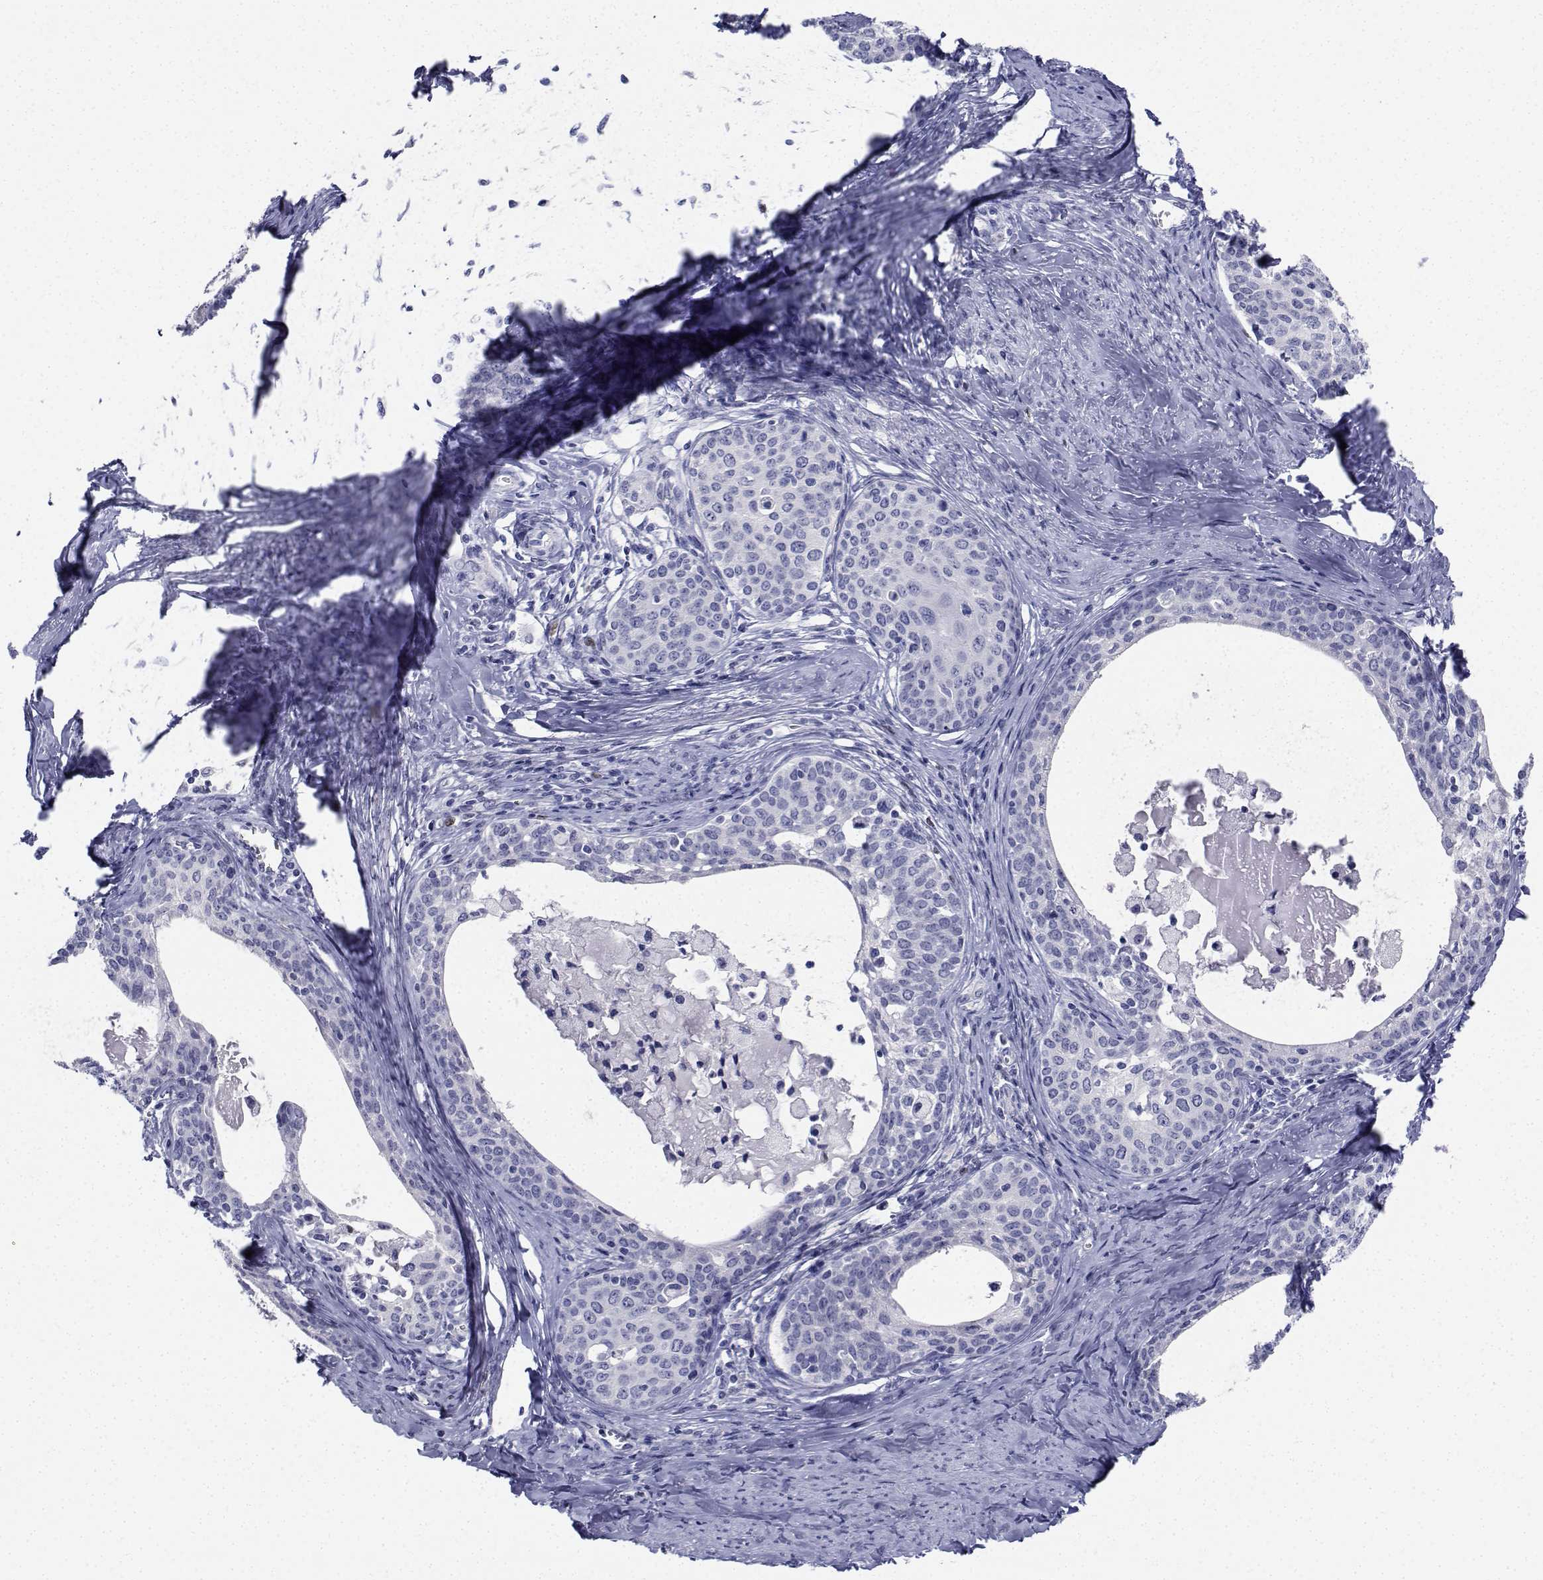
{"staining": {"intensity": "negative", "quantity": "none", "location": "none"}, "tissue": "cervical cancer", "cell_type": "Tumor cells", "image_type": "cancer", "snomed": [{"axis": "morphology", "description": "Squamous cell carcinoma, NOS"}, {"axis": "morphology", "description": "Adenocarcinoma, NOS"}, {"axis": "topography", "description": "Cervix"}], "caption": "Immunohistochemistry (IHC) histopathology image of human adenocarcinoma (cervical) stained for a protein (brown), which demonstrates no staining in tumor cells. (Immunohistochemistry, brightfield microscopy, high magnification).", "gene": "PLXNA4", "patient": {"sex": "female", "age": 52}}